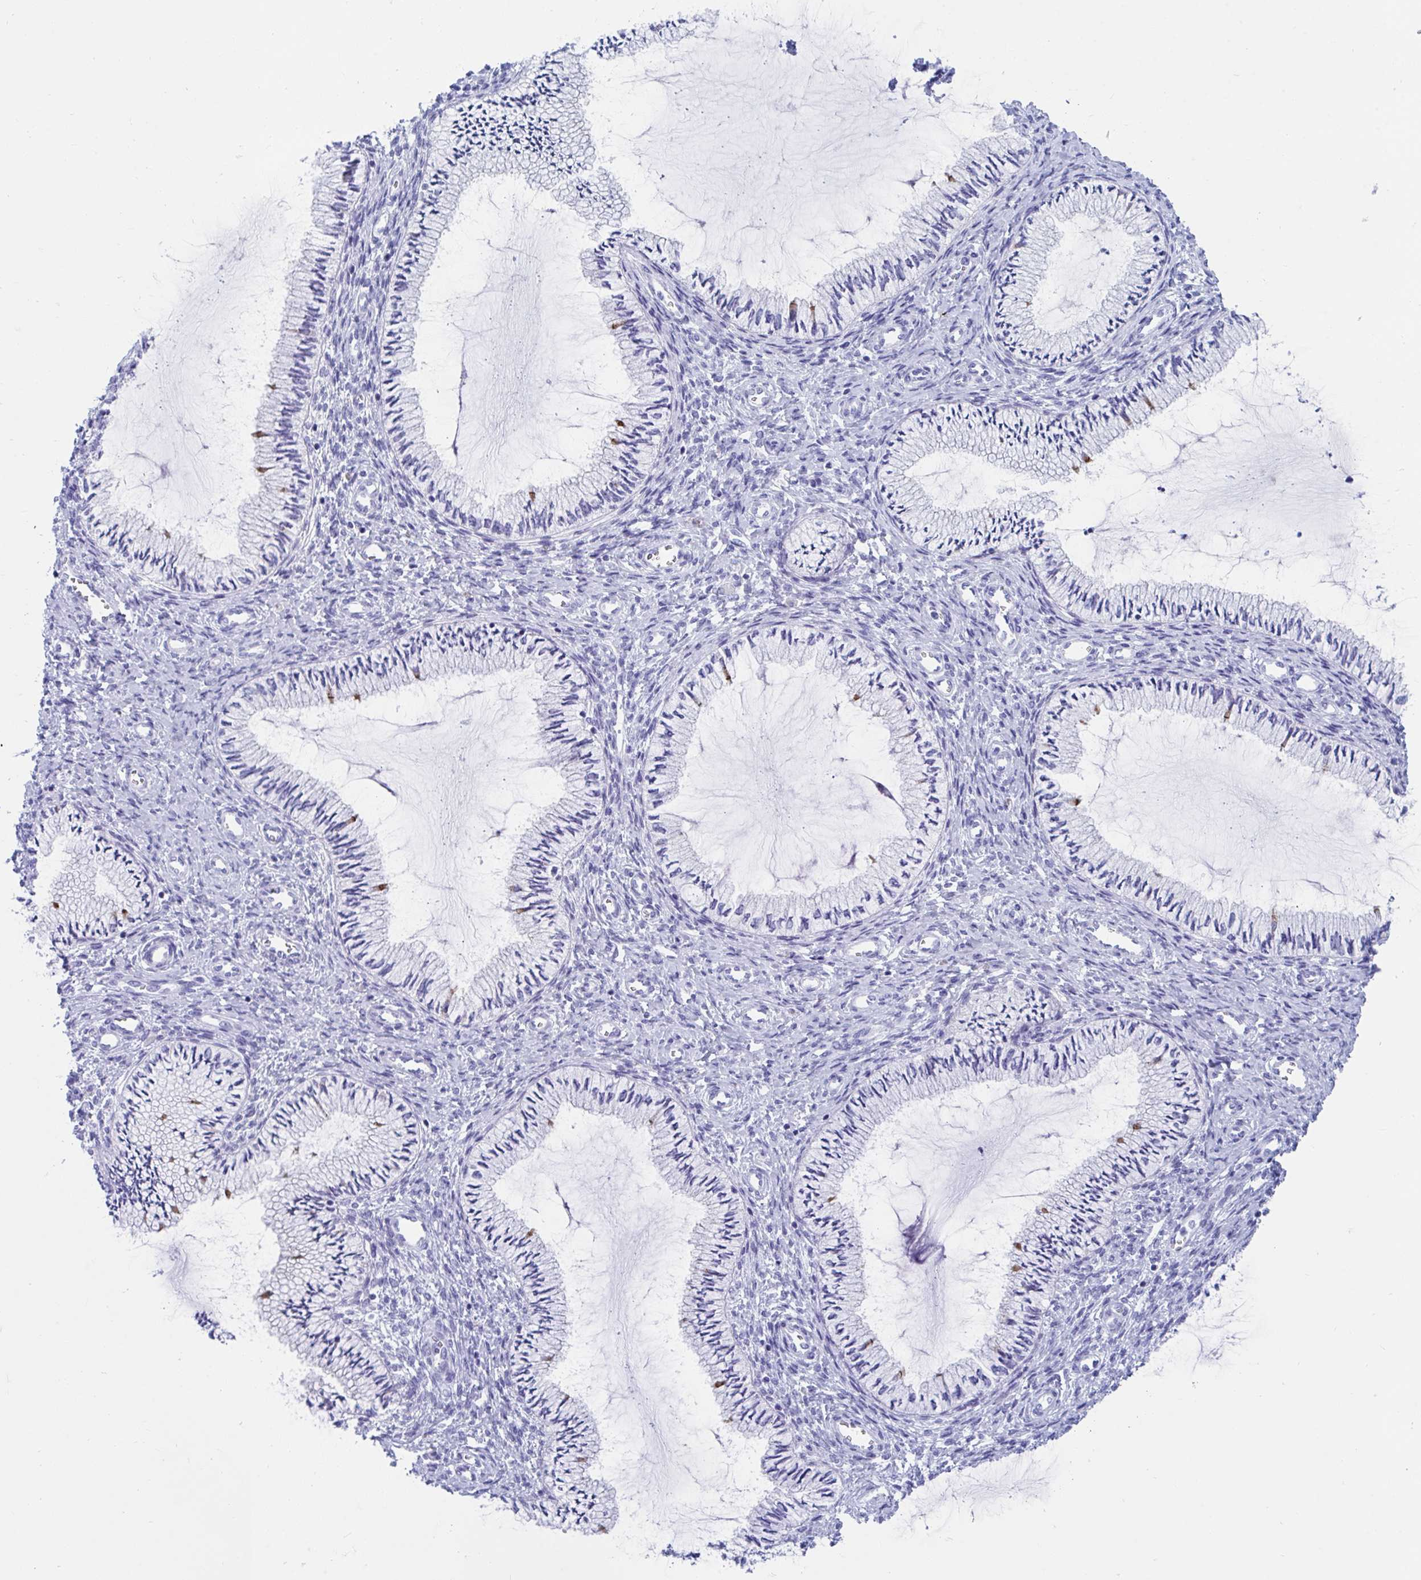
{"staining": {"intensity": "strong", "quantity": "<25%", "location": "cytoplasmic/membranous"}, "tissue": "cervix", "cell_type": "Glandular cells", "image_type": "normal", "snomed": [{"axis": "morphology", "description": "Normal tissue, NOS"}, {"axis": "topography", "description": "Cervix"}], "caption": "Immunohistochemical staining of unremarkable human cervix reveals medium levels of strong cytoplasmic/membranous staining in about <25% of glandular cells.", "gene": "TTC30A", "patient": {"sex": "female", "age": 24}}